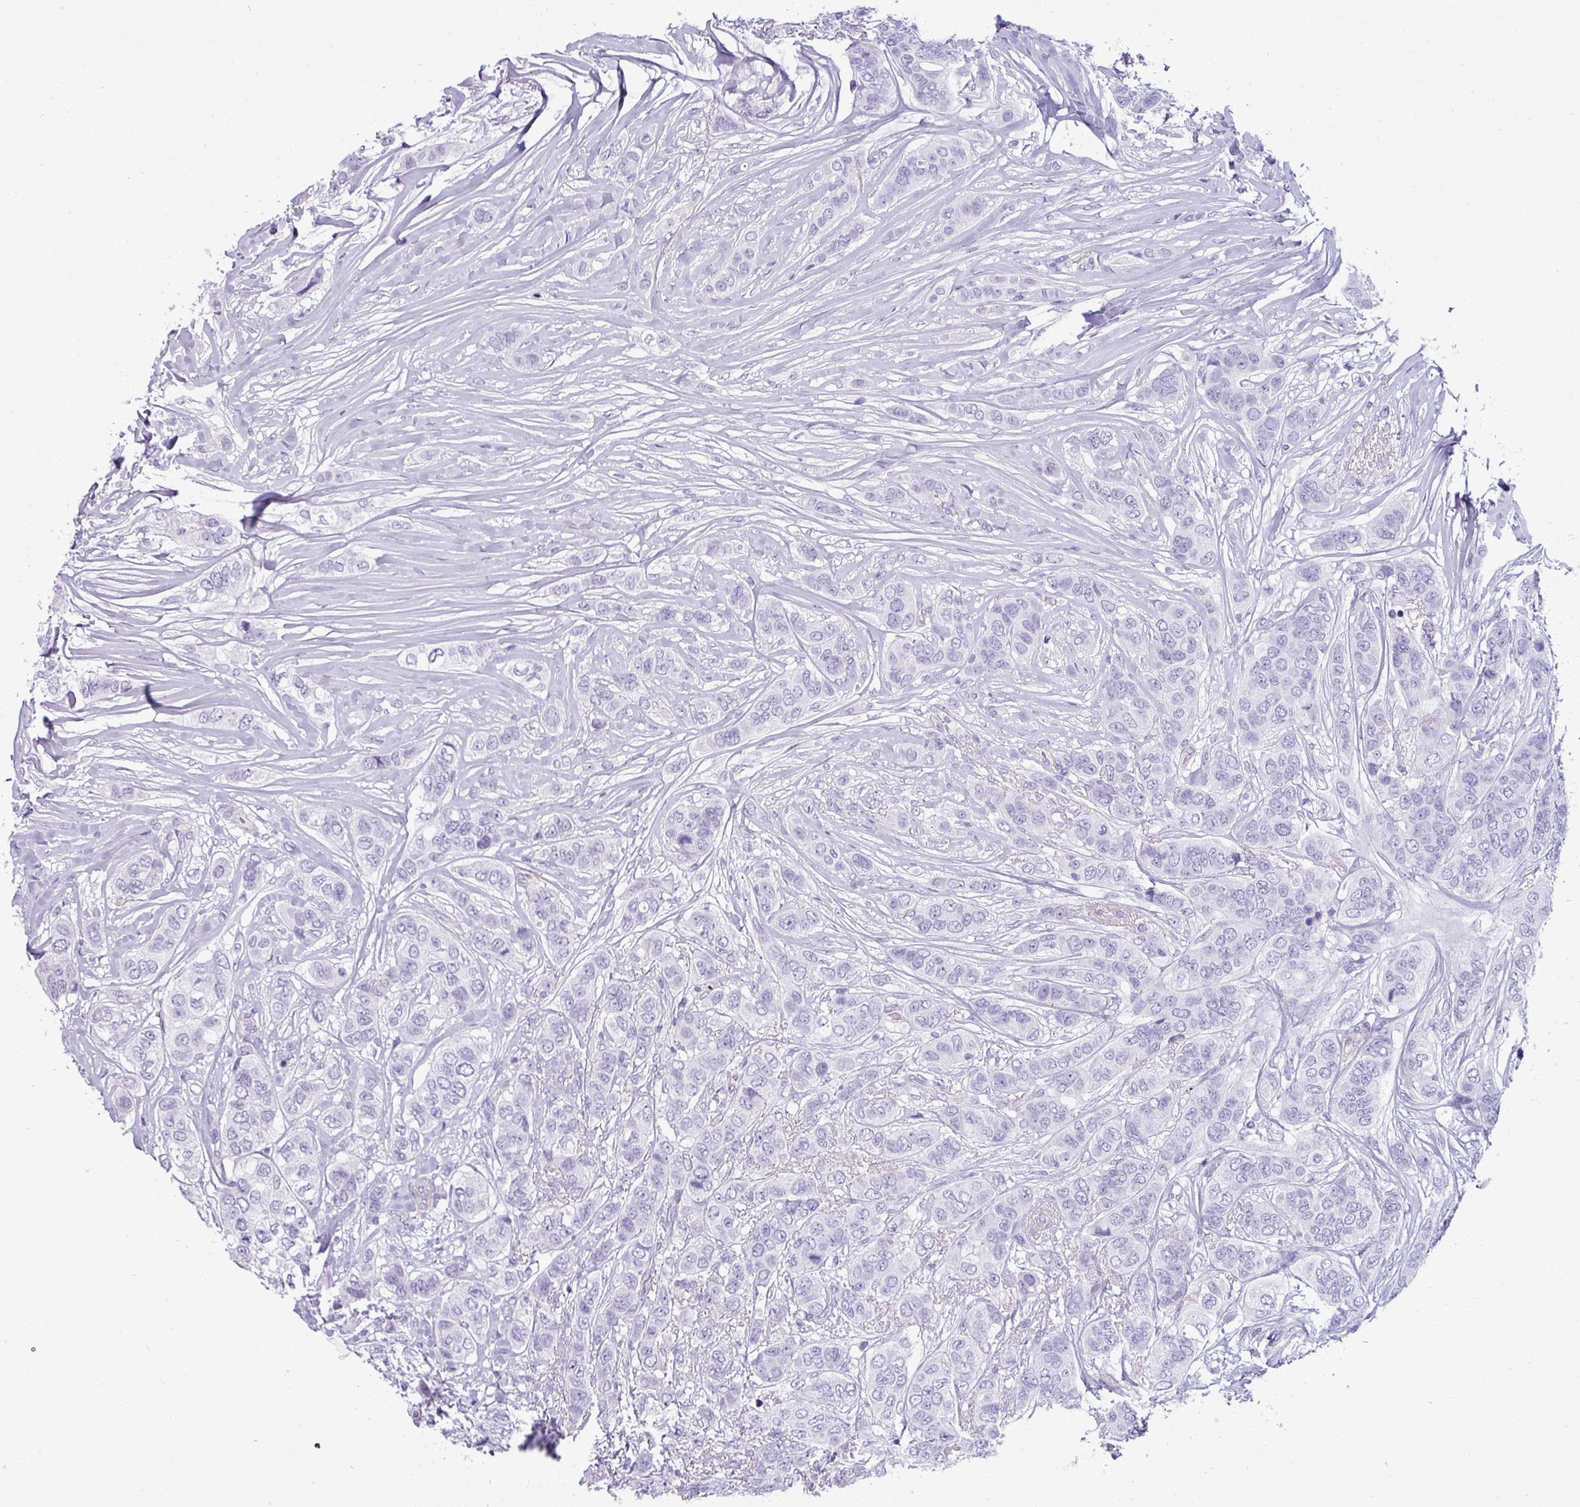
{"staining": {"intensity": "negative", "quantity": "none", "location": "none"}, "tissue": "breast cancer", "cell_type": "Tumor cells", "image_type": "cancer", "snomed": [{"axis": "morphology", "description": "Lobular carcinoma"}, {"axis": "topography", "description": "Breast"}], "caption": "This is a micrograph of immunohistochemistry staining of breast cancer (lobular carcinoma), which shows no staining in tumor cells. (DAB (3,3'-diaminobenzidine) IHC, high magnification).", "gene": "VCX2", "patient": {"sex": "female", "age": 51}}